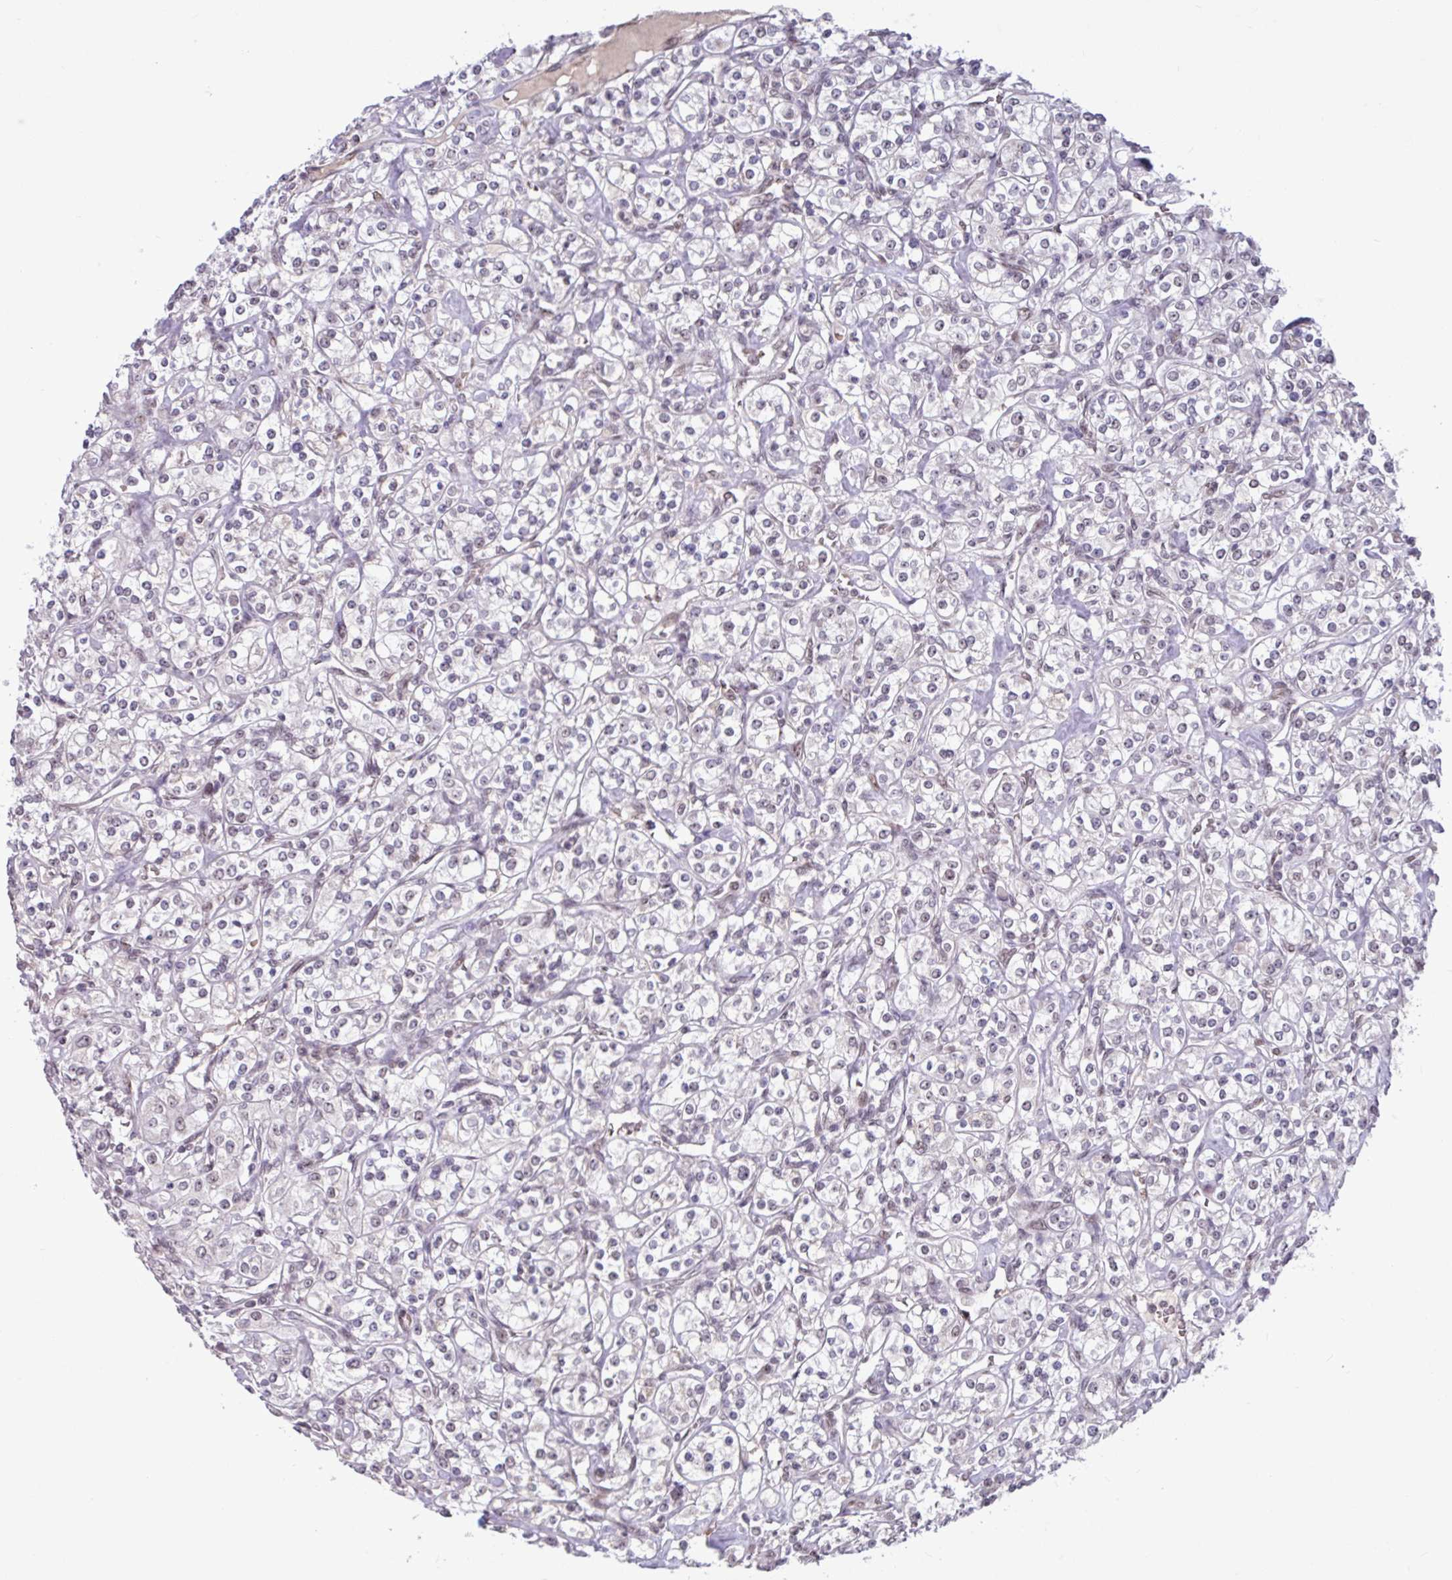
{"staining": {"intensity": "negative", "quantity": "none", "location": "none"}, "tissue": "renal cancer", "cell_type": "Tumor cells", "image_type": "cancer", "snomed": [{"axis": "morphology", "description": "Adenocarcinoma, NOS"}, {"axis": "topography", "description": "Kidney"}], "caption": "A histopathology image of human renal adenocarcinoma is negative for staining in tumor cells.", "gene": "TDG", "patient": {"sex": "male", "age": 77}}